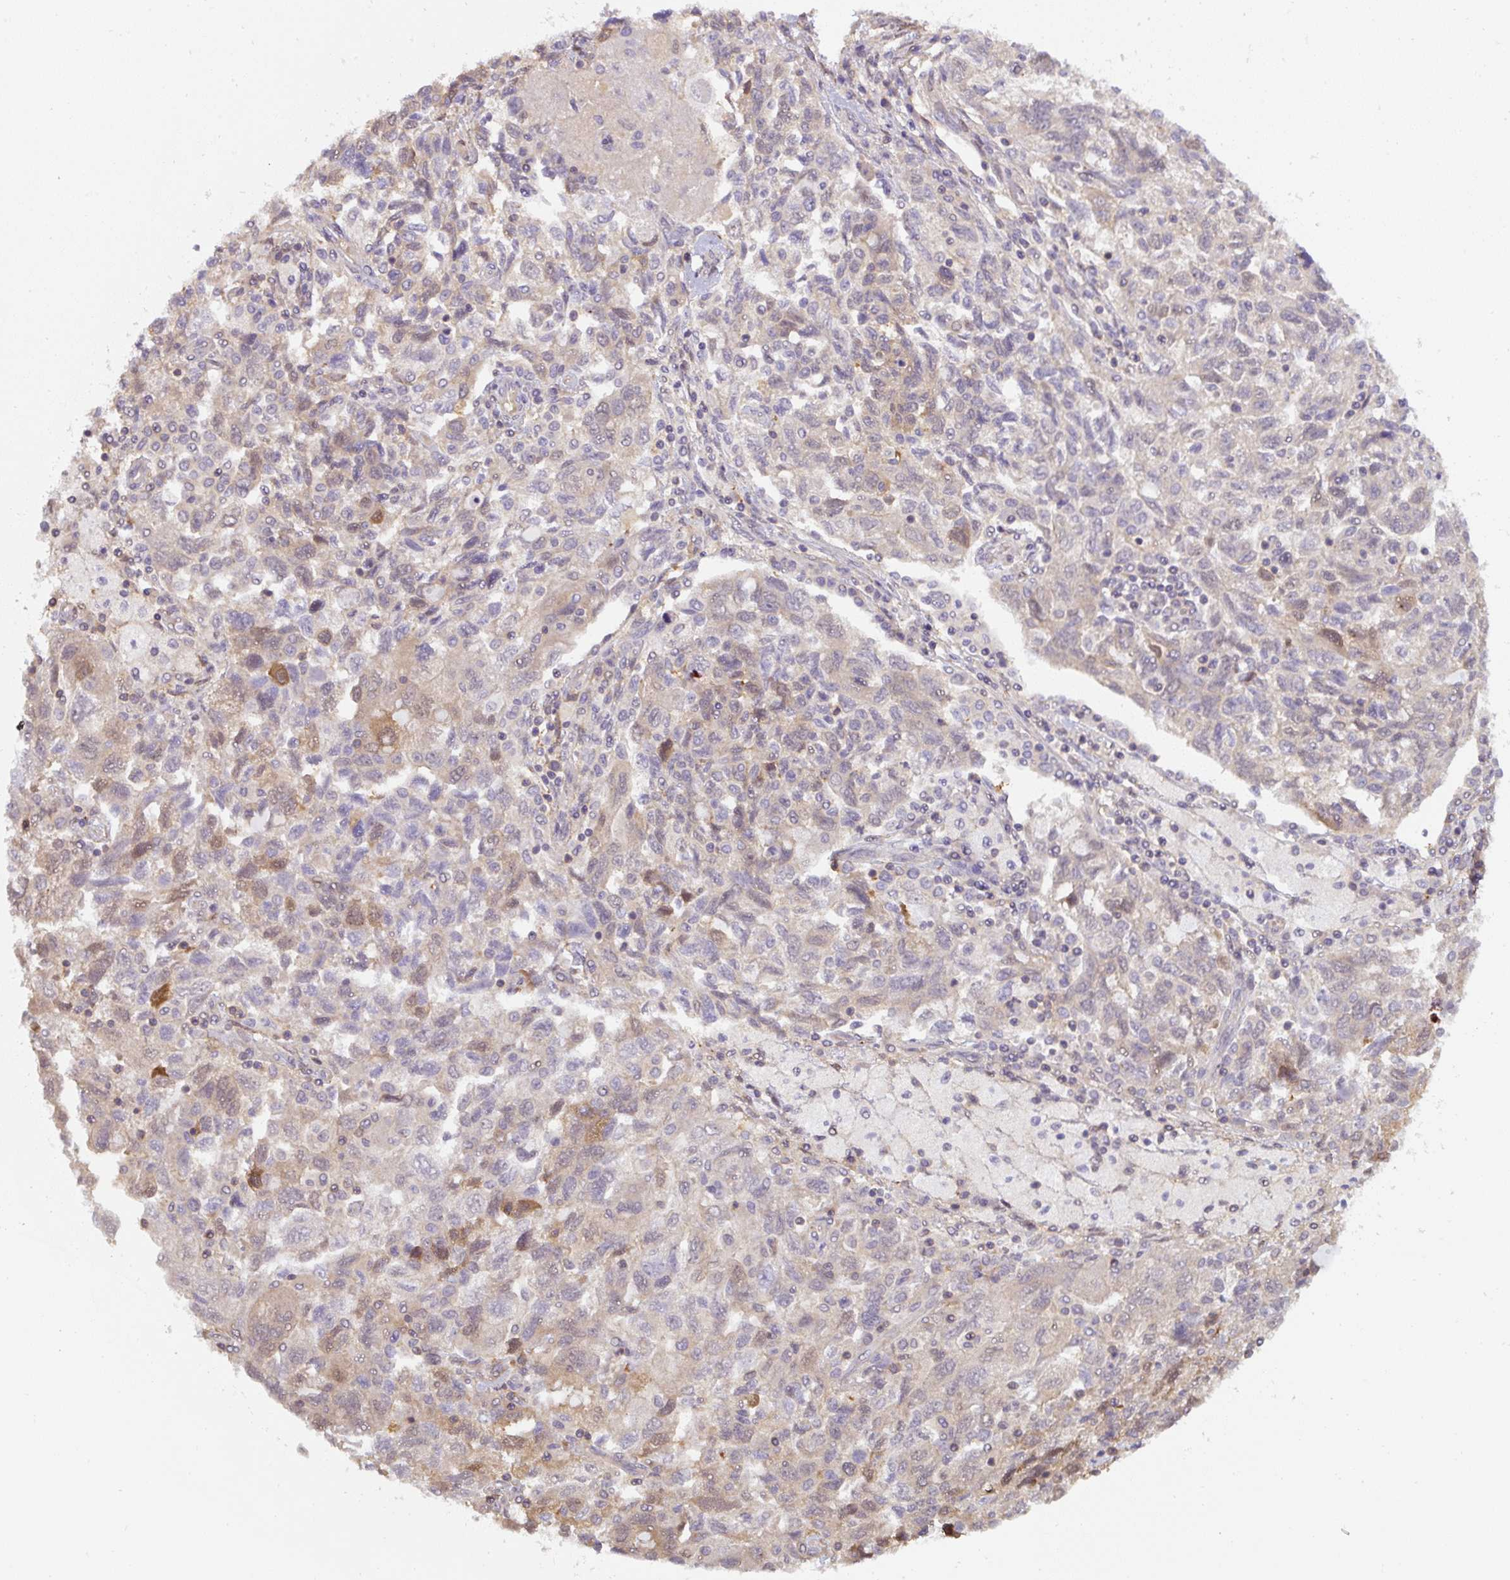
{"staining": {"intensity": "moderate", "quantity": "<25%", "location": "cytoplasmic/membranous"}, "tissue": "ovarian cancer", "cell_type": "Tumor cells", "image_type": "cancer", "snomed": [{"axis": "morphology", "description": "Carcinoma, NOS"}, {"axis": "morphology", "description": "Cystadenocarcinoma, serous, NOS"}, {"axis": "topography", "description": "Ovary"}], "caption": "Tumor cells demonstrate moderate cytoplasmic/membranous positivity in about <25% of cells in ovarian serous cystadenocarcinoma.", "gene": "ST13", "patient": {"sex": "female", "age": 69}}